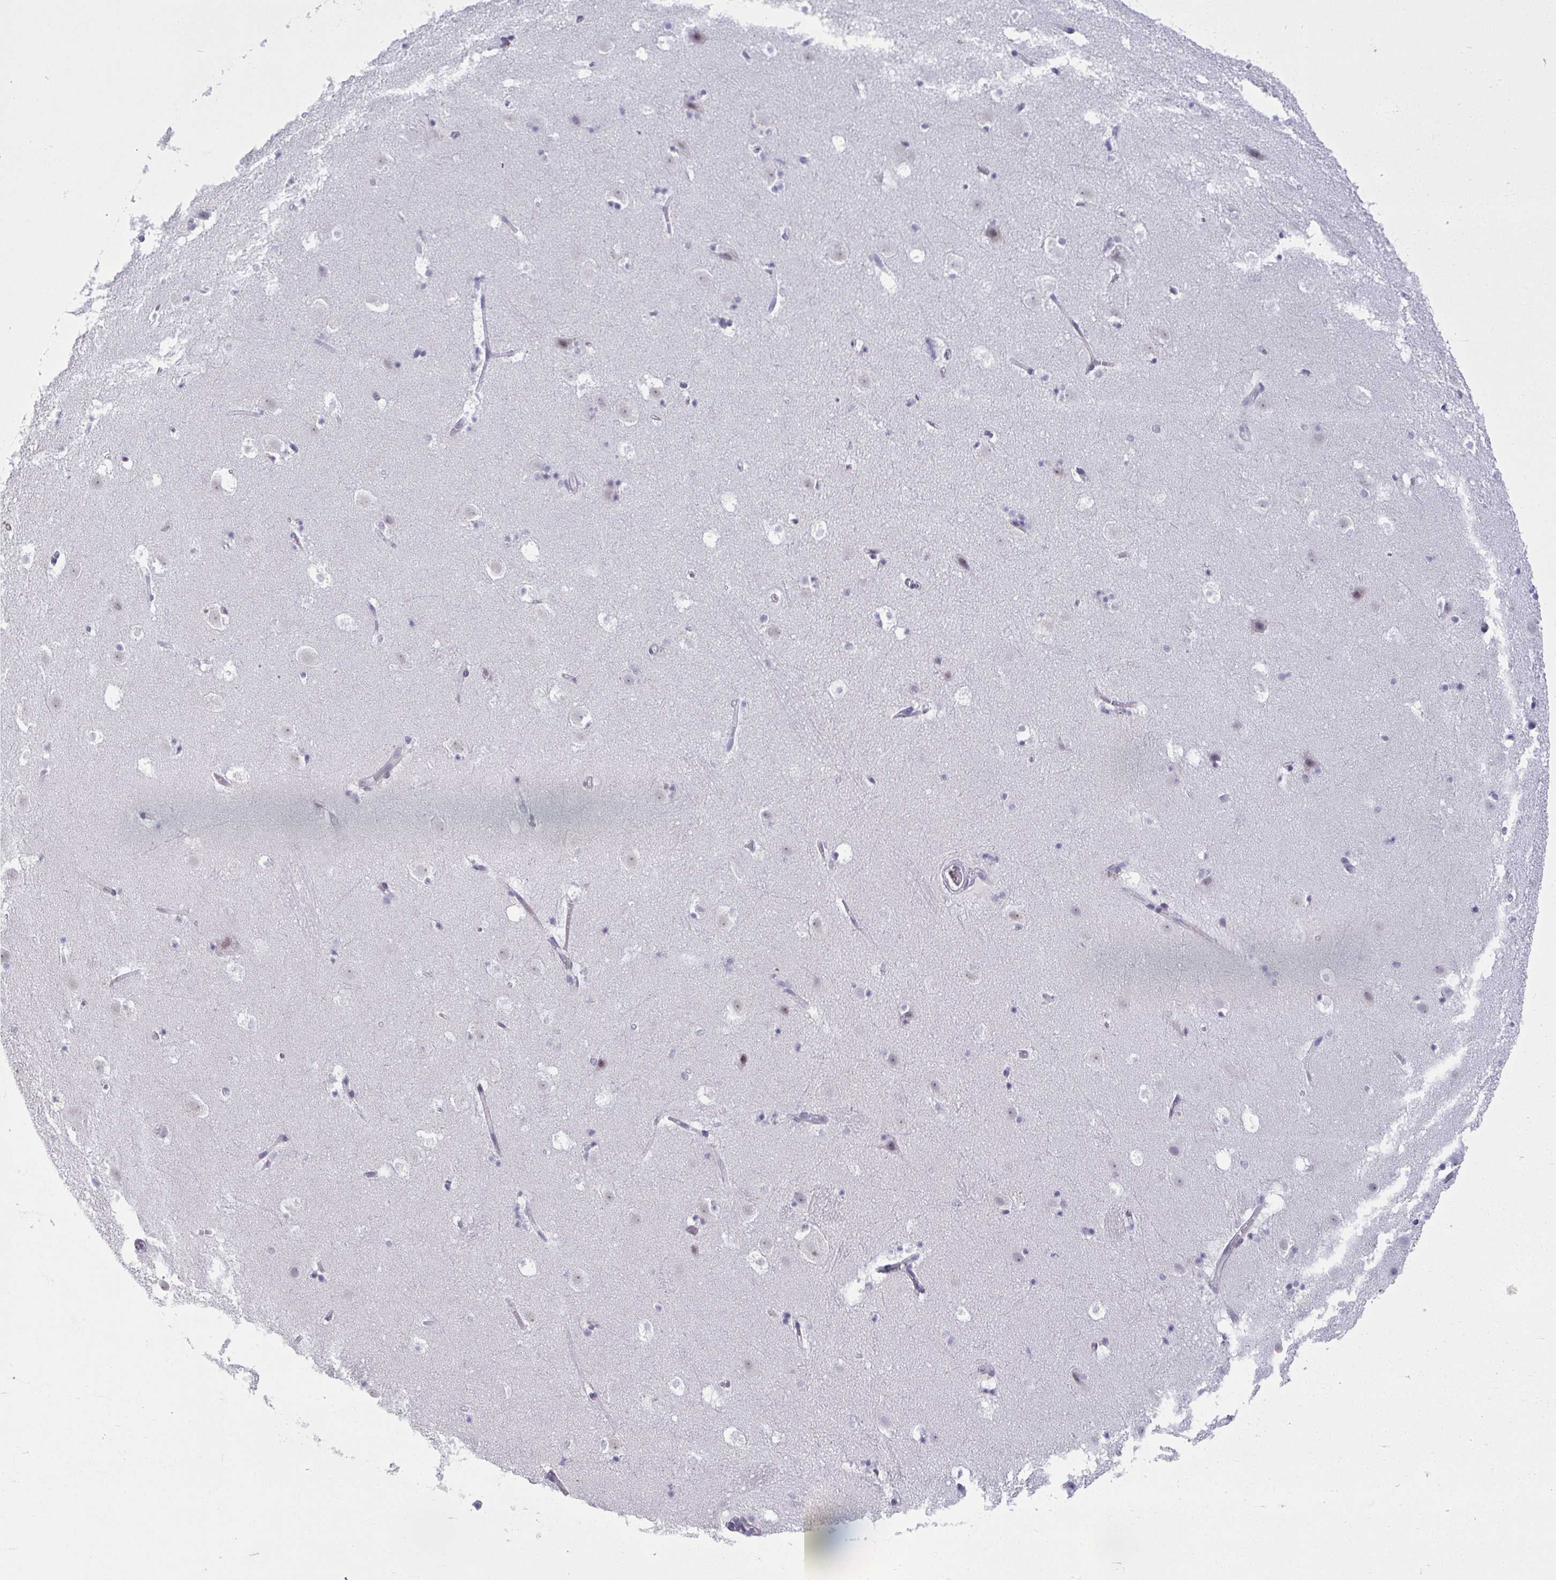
{"staining": {"intensity": "negative", "quantity": "none", "location": "none"}, "tissue": "caudate", "cell_type": "Glial cells", "image_type": "normal", "snomed": [{"axis": "morphology", "description": "Normal tissue, NOS"}, {"axis": "topography", "description": "Lateral ventricle wall"}], "caption": "Immunohistochemical staining of unremarkable caudate shows no significant expression in glial cells. The staining was performed using DAB to visualize the protein expression in brown, while the nuclei were stained in blue with hematoxylin (Magnification: 20x).", "gene": "RNASEH1", "patient": {"sex": "male", "age": 37}}